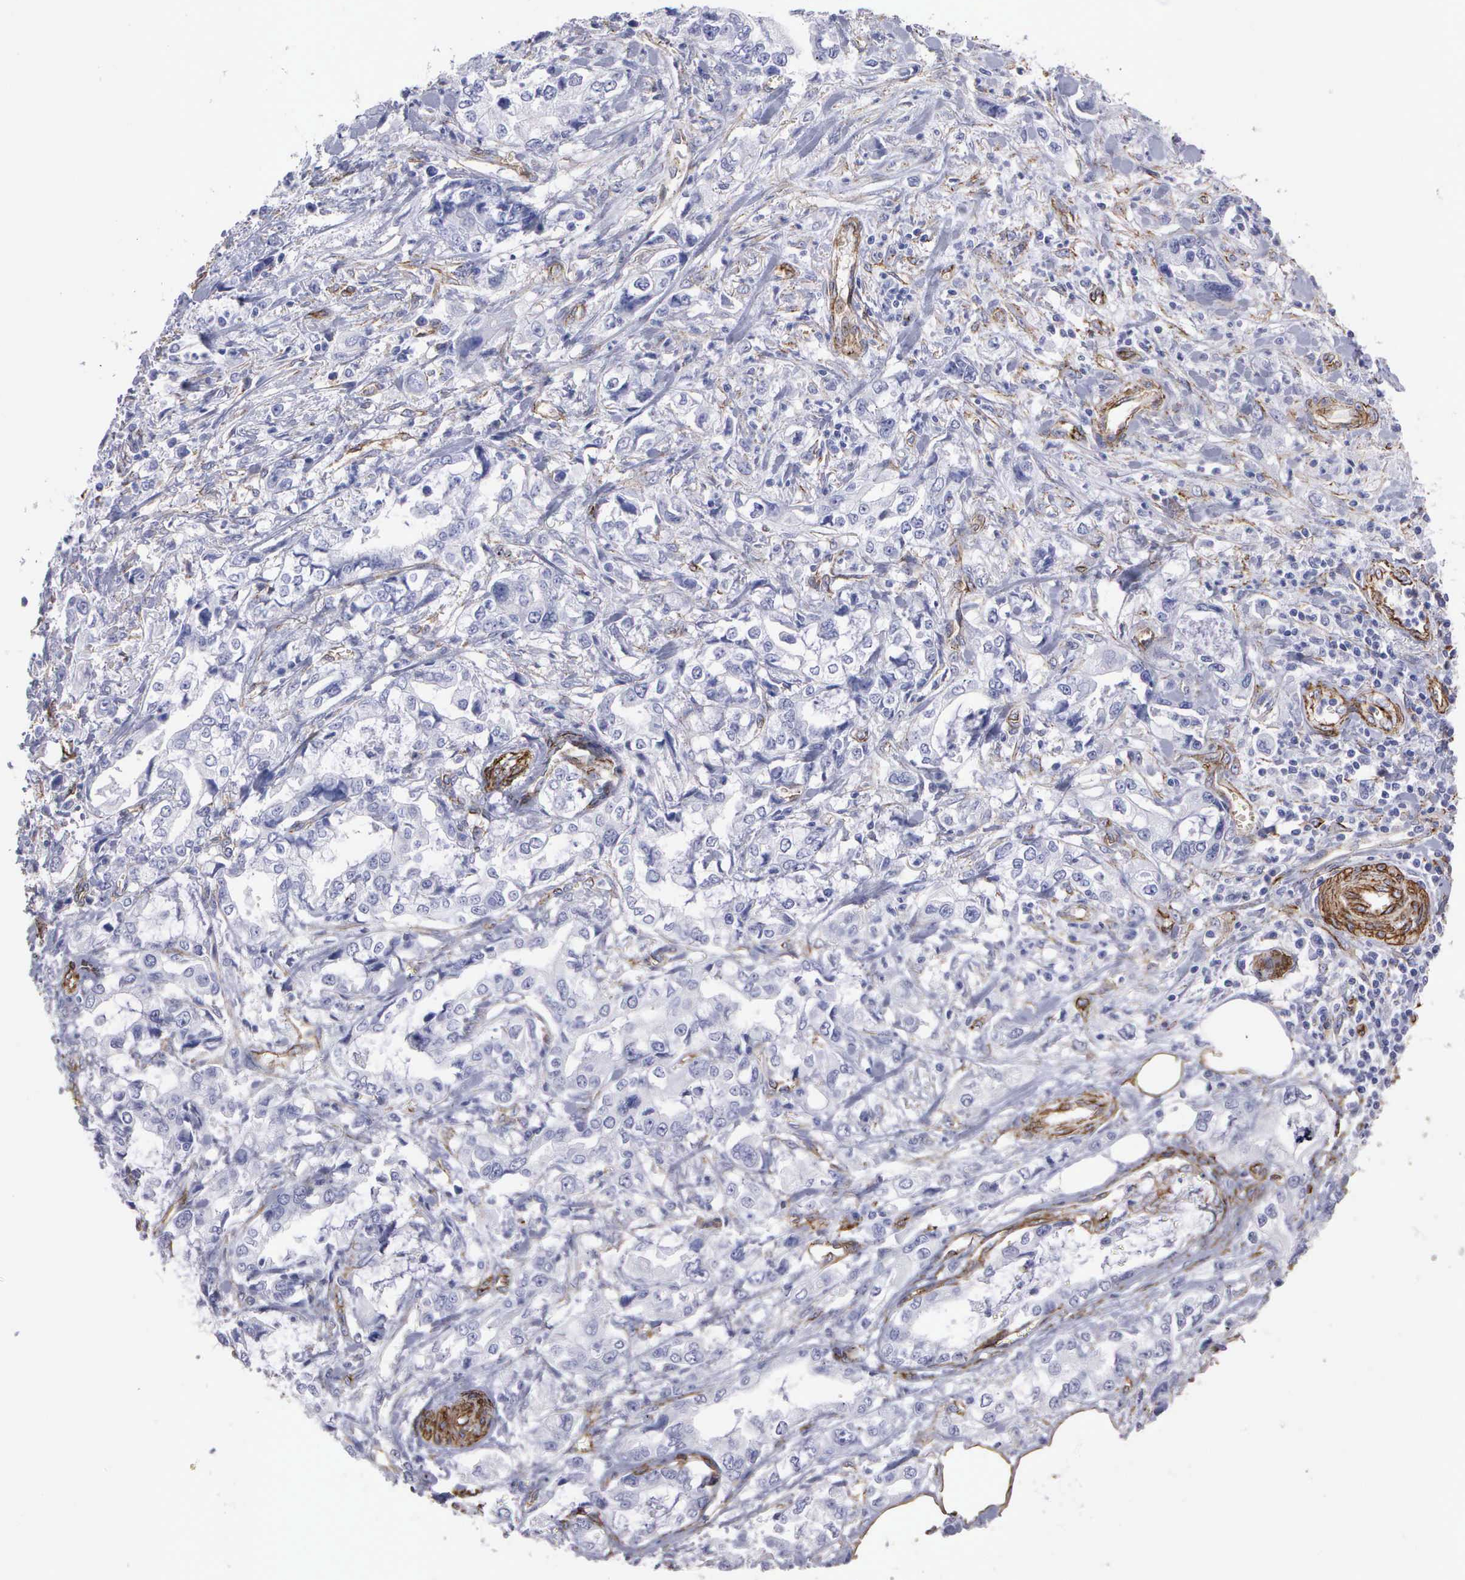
{"staining": {"intensity": "negative", "quantity": "none", "location": "none"}, "tissue": "stomach cancer", "cell_type": "Tumor cells", "image_type": "cancer", "snomed": [{"axis": "morphology", "description": "Adenocarcinoma, NOS"}, {"axis": "topography", "description": "Pancreas"}, {"axis": "topography", "description": "Stomach, upper"}], "caption": "Immunohistochemistry (IHC) of stomach cancer (adenocarcinoma) exhibits no positivity in tumor cells.", "gene": "MAGEB10", "patient": {"sex": "male", "age": 77}}